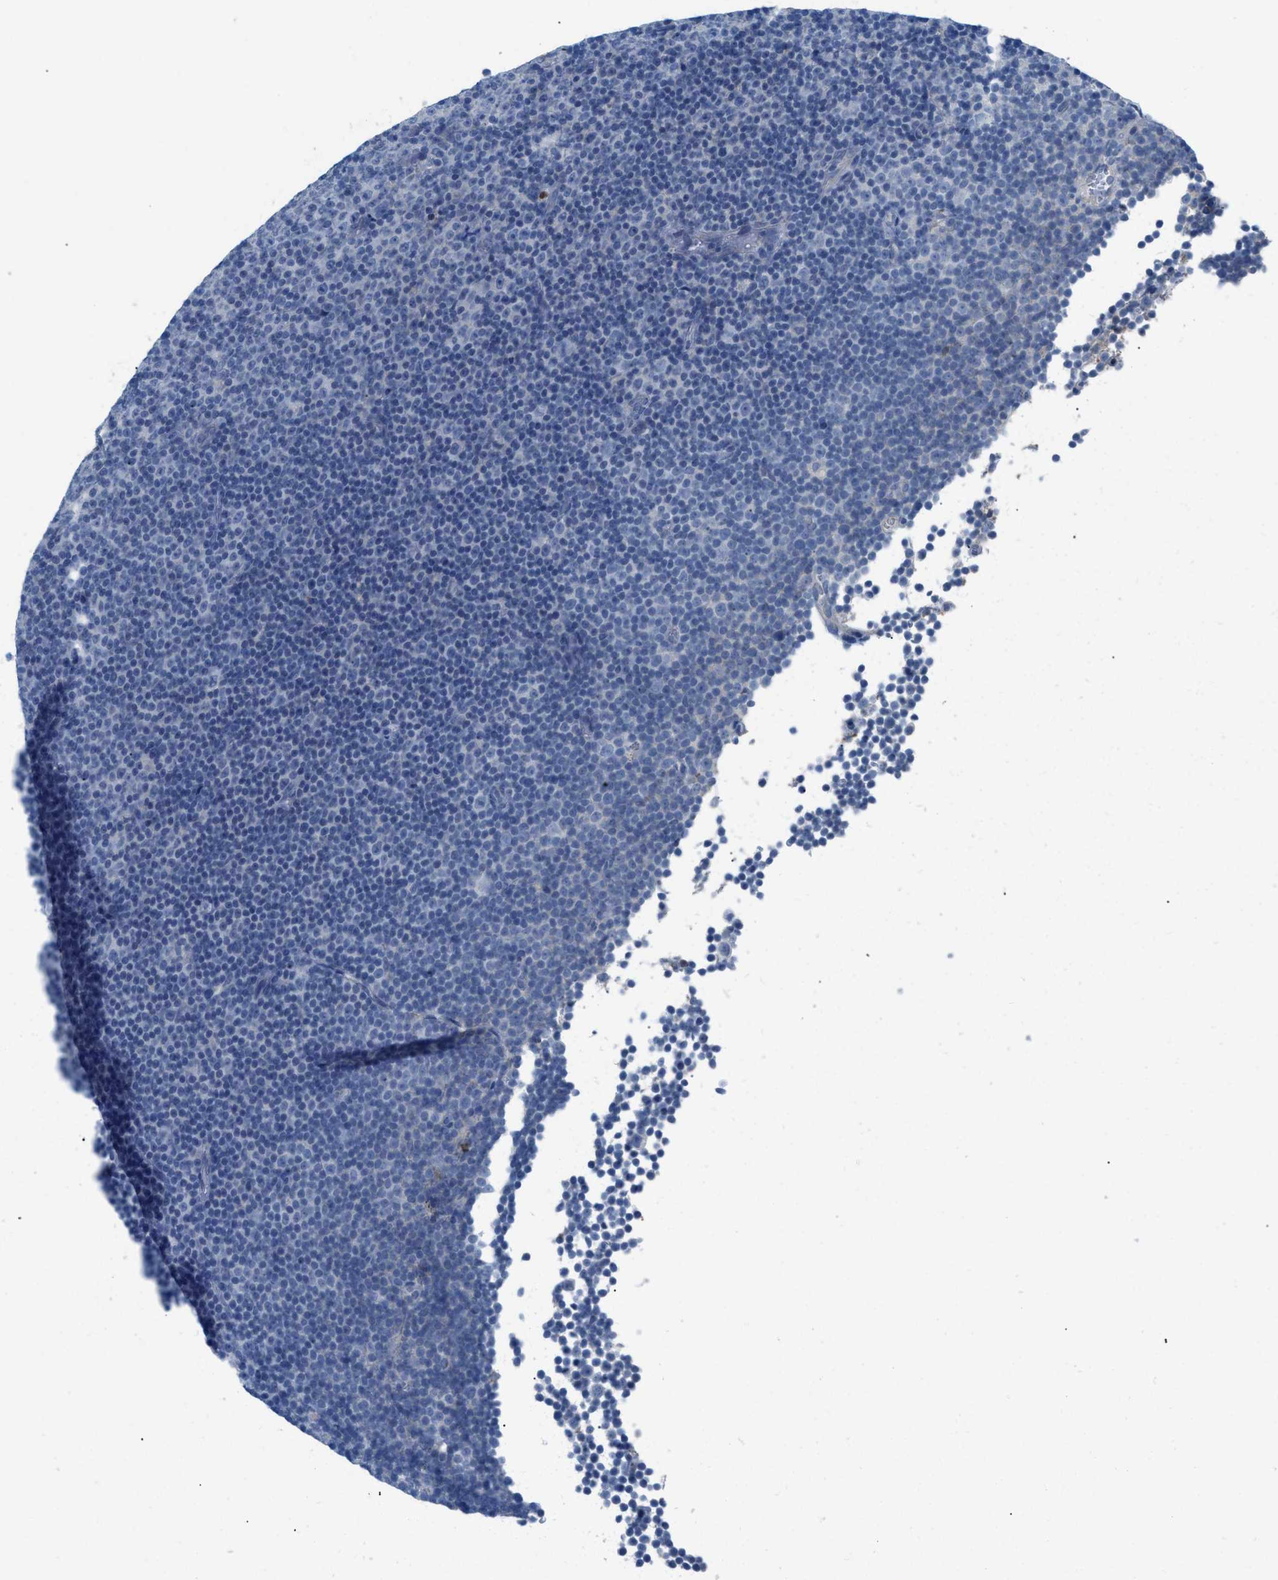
{"staining": {"intensity": "negative", "quantity": "none", "location": "none"}, "tissue": "lymphoma", "cell_type": "Tumor cells", "image_type": "cancer", "snomed": [{"axis": "morphology", "description": "Malignant lymphoma, non-Hodgkin's type, Low grade"}, {"axis": "topography", "description": "Lymph node"}], "caption": "The image shows no staining of tumor cells in low-grade malignant lymphoma, non-Hodgkin's type.", "gene": "HPX", "patient": {"sex": "female", "age": 67}}